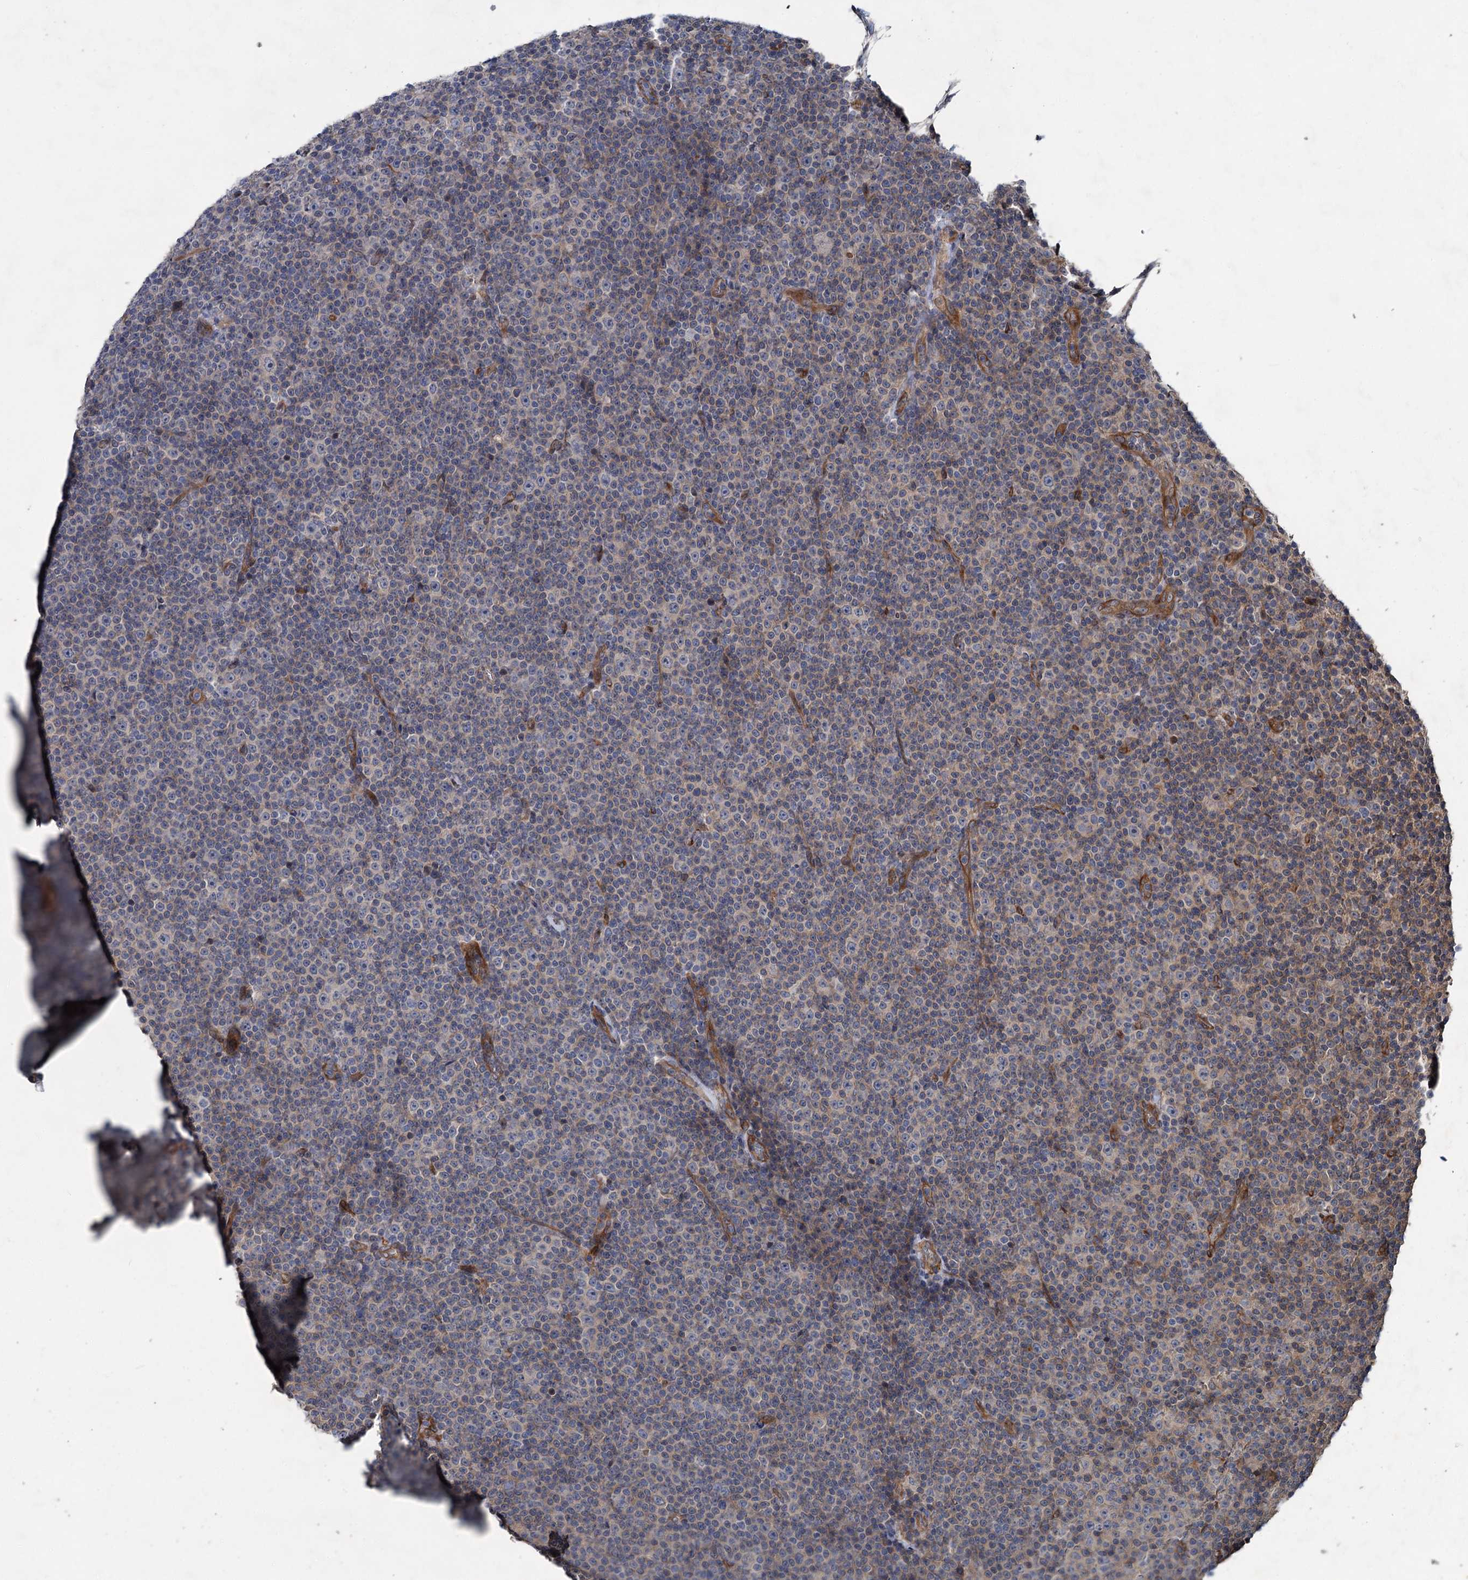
{"staining": {"intensity": "negative", "quantity": "none", "location": "none"}, "tissue": "lymphoma", "cell_type": "Tumor cells", "image_type": "cancer", "snomed": [{"axis": "morphology", "description": "Malignant lymphoma, non-Hodgkin's type, Low grade"}, {"axis": "topography", "description": "Lymph node"}], "caption": "Protein analysis of malignant lymphoma, non-Hodgkin's type (low-grade) demonstrates no significant positivity in tumor cells.", "gene": "PKN2", "patient": {"sex": "female", "age": 67}}